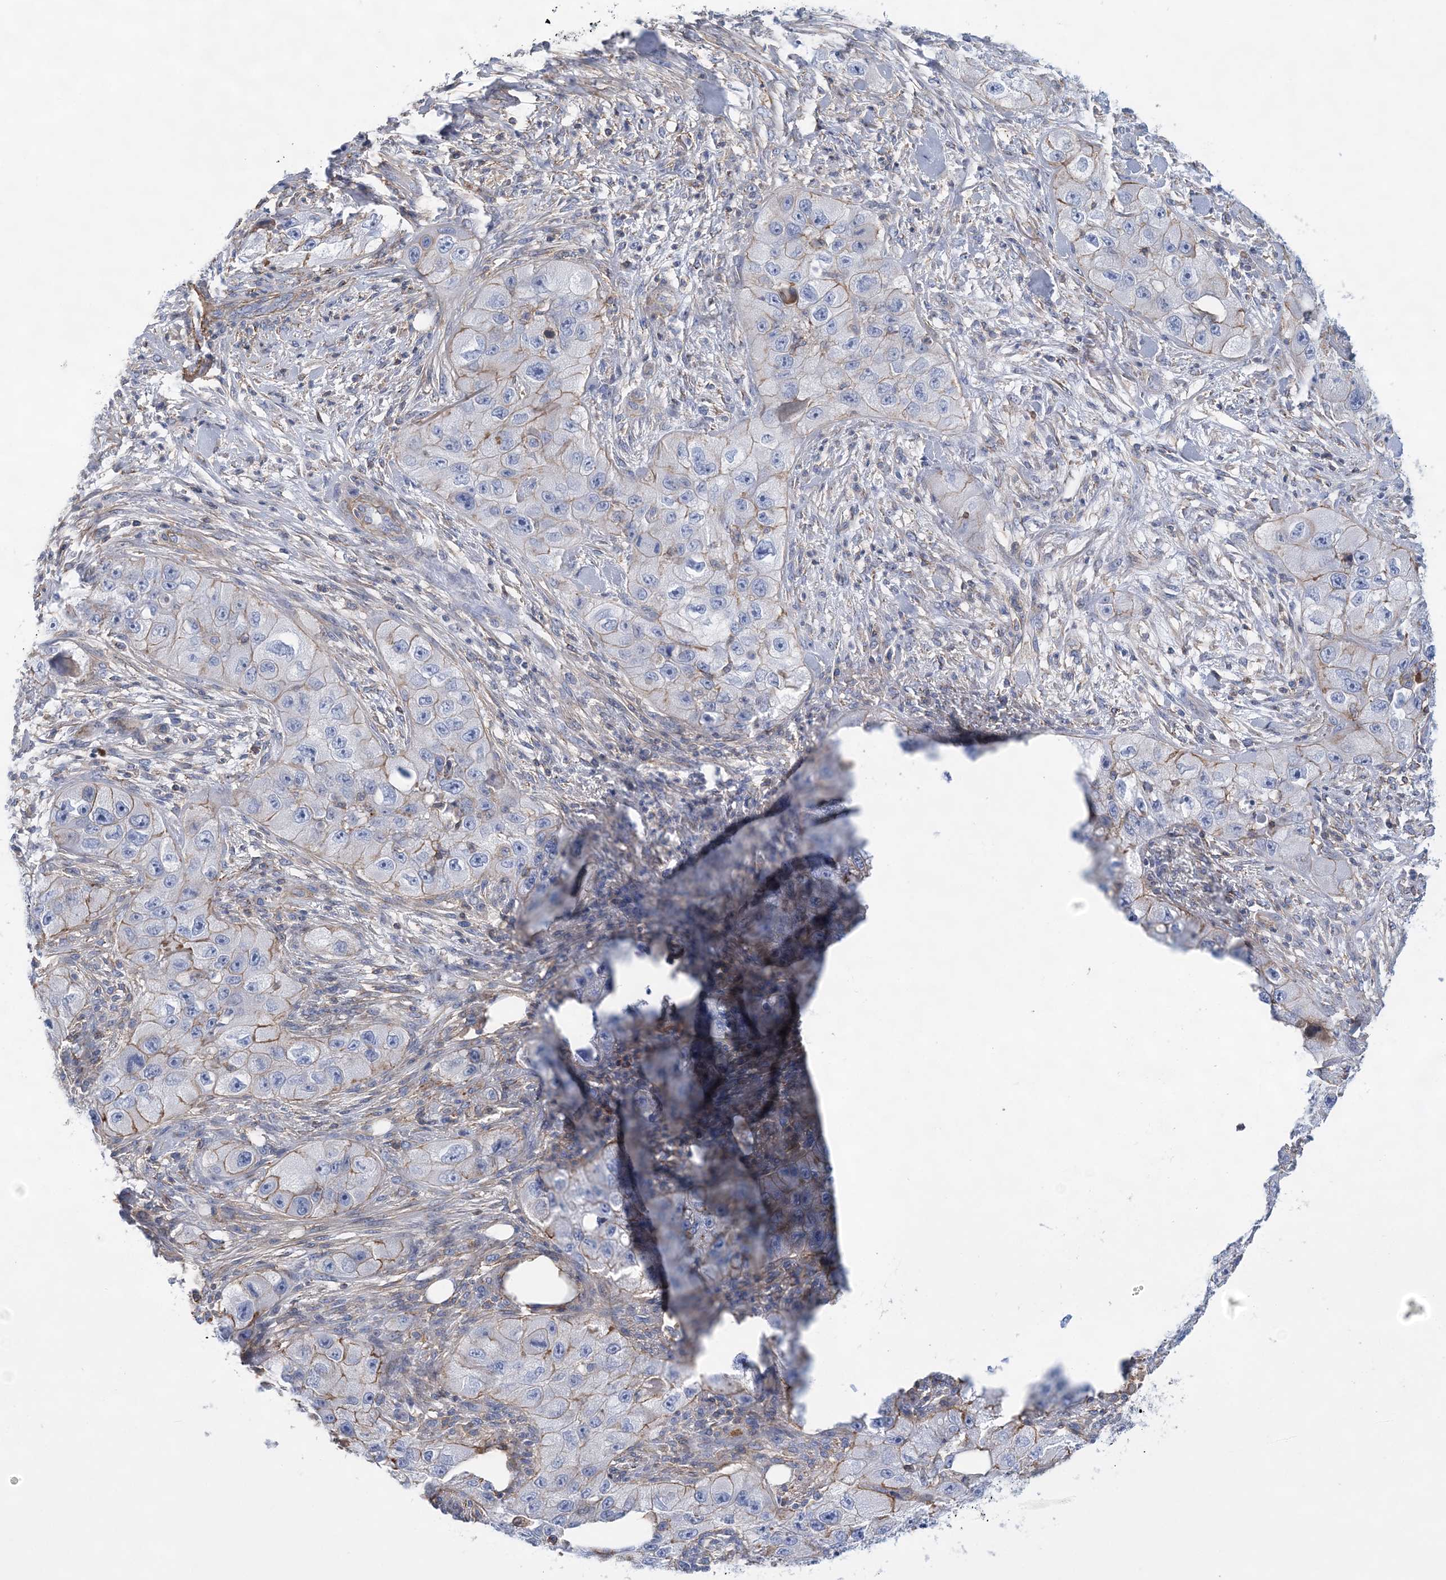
{"staining": {"intensity": "weak", "quantity": "25%-75%", "location": "cytoplasmic/membranous"}, "tissue": "skin cancer", "cell_type": "Tumor cells", "image_type": "cancer", "snomed": [{"axis": "morphology", "description": "Squamous cell carcinoma, NOS"}, {"axis": "topography", "description": "Skin"}, {"axis": "topography", "description": "Subcutis"}], "caption": "There is low levels of weak cytoplasmic/membranous expression in tumor cells of skin squamous cell carcinoma, as demonstrated by immunohistochemical staining (brown color).", "gene": "C11orf21", "patient": {"sex": "male", "age": 73}}